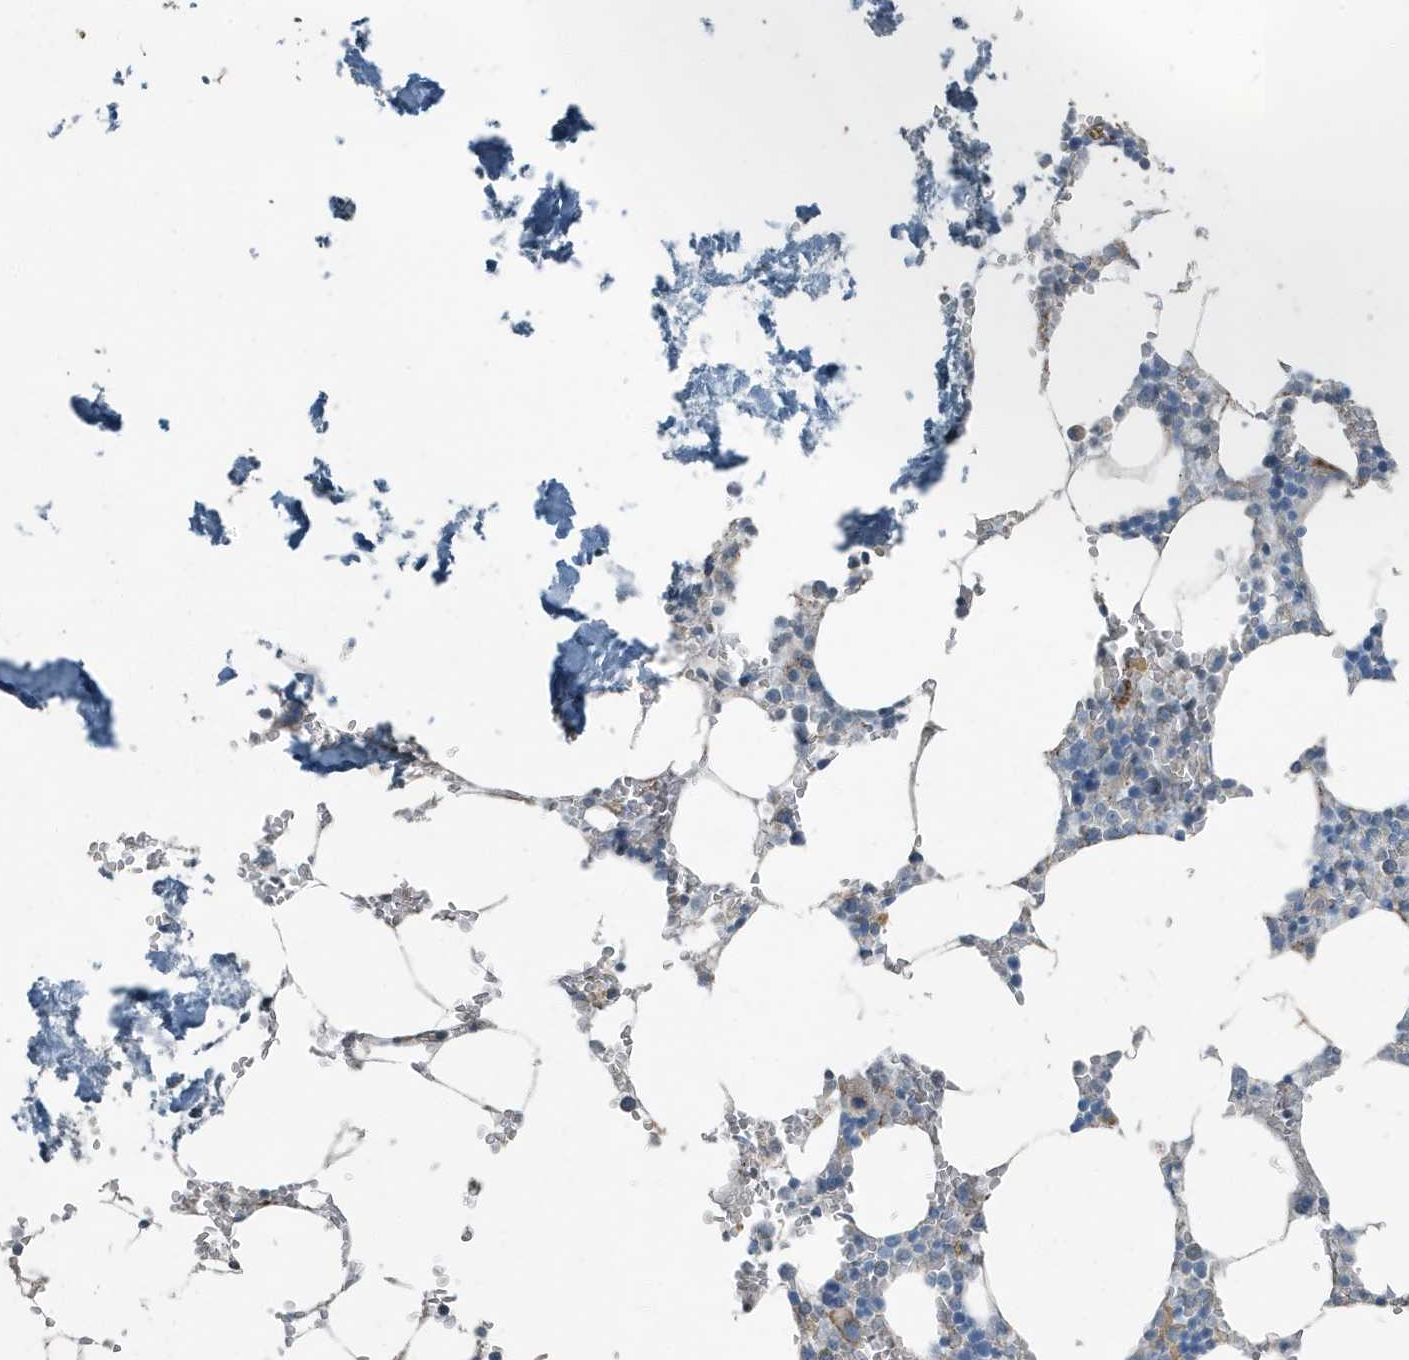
{"staining": {"intensity": "negative", "quantity": "none", "location": "none"}, "tissue": "bone marrow", "cell_type": "Hematopoietic cells", "image_type": "normal", "snomed": [{"axis": "morphology", "description": "Normal tissue, NOS"}, {"axis": "topography", "description": "Bone marrow"}], "caption": "The histopathology image demonstrates no staining of hematopoietic cells in benign bone marrow. Brightfield microscopy of immunohistochemistry stained with DAB (3,3'-diaminobenzidine) (brown) and hematoxylin (blue), captured at high magnification.", "gene": "FAM162A", "patient": {"sex": "male", "age": 70}}